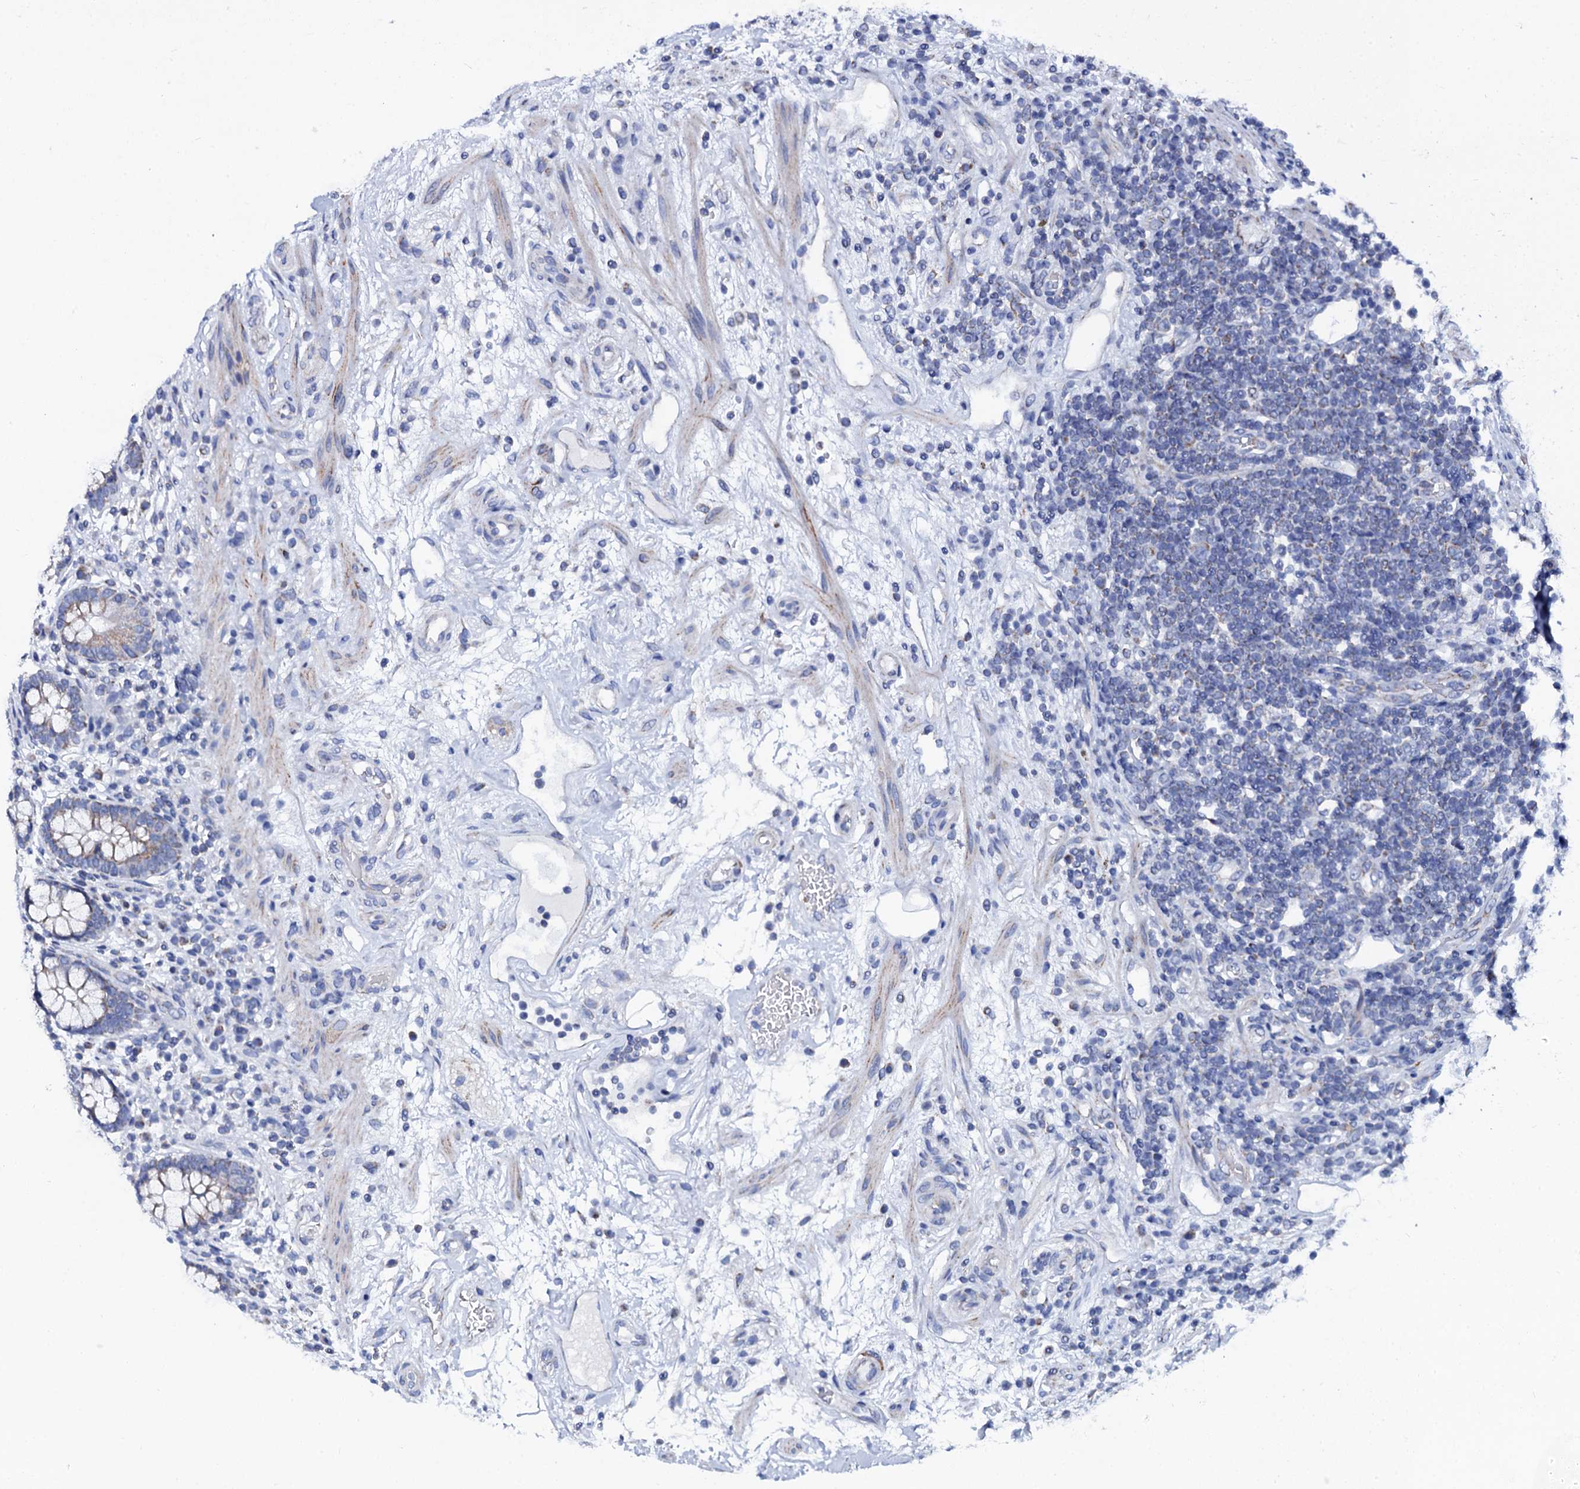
{"staining": {"intensity": "negative", "quantity": "none", "location": "none"}, "tissue": "colon", "cell_type": "Endothelial cells", "image_type": "normal", "snomed": [{"axis": "morphology", "description": "Normal tissue, NOS"}, {"axis": "topography", "description": "Colon"}], "caption": "This image is of unremarkable colon stained with immunohistochemistry (IHC) to label a protein in brown with the nuclei are counter-stained blue. There is no positivity in endothelial cells.", "gene": "SLC37A4", "patient": {"sex": "female", "age": 79}}